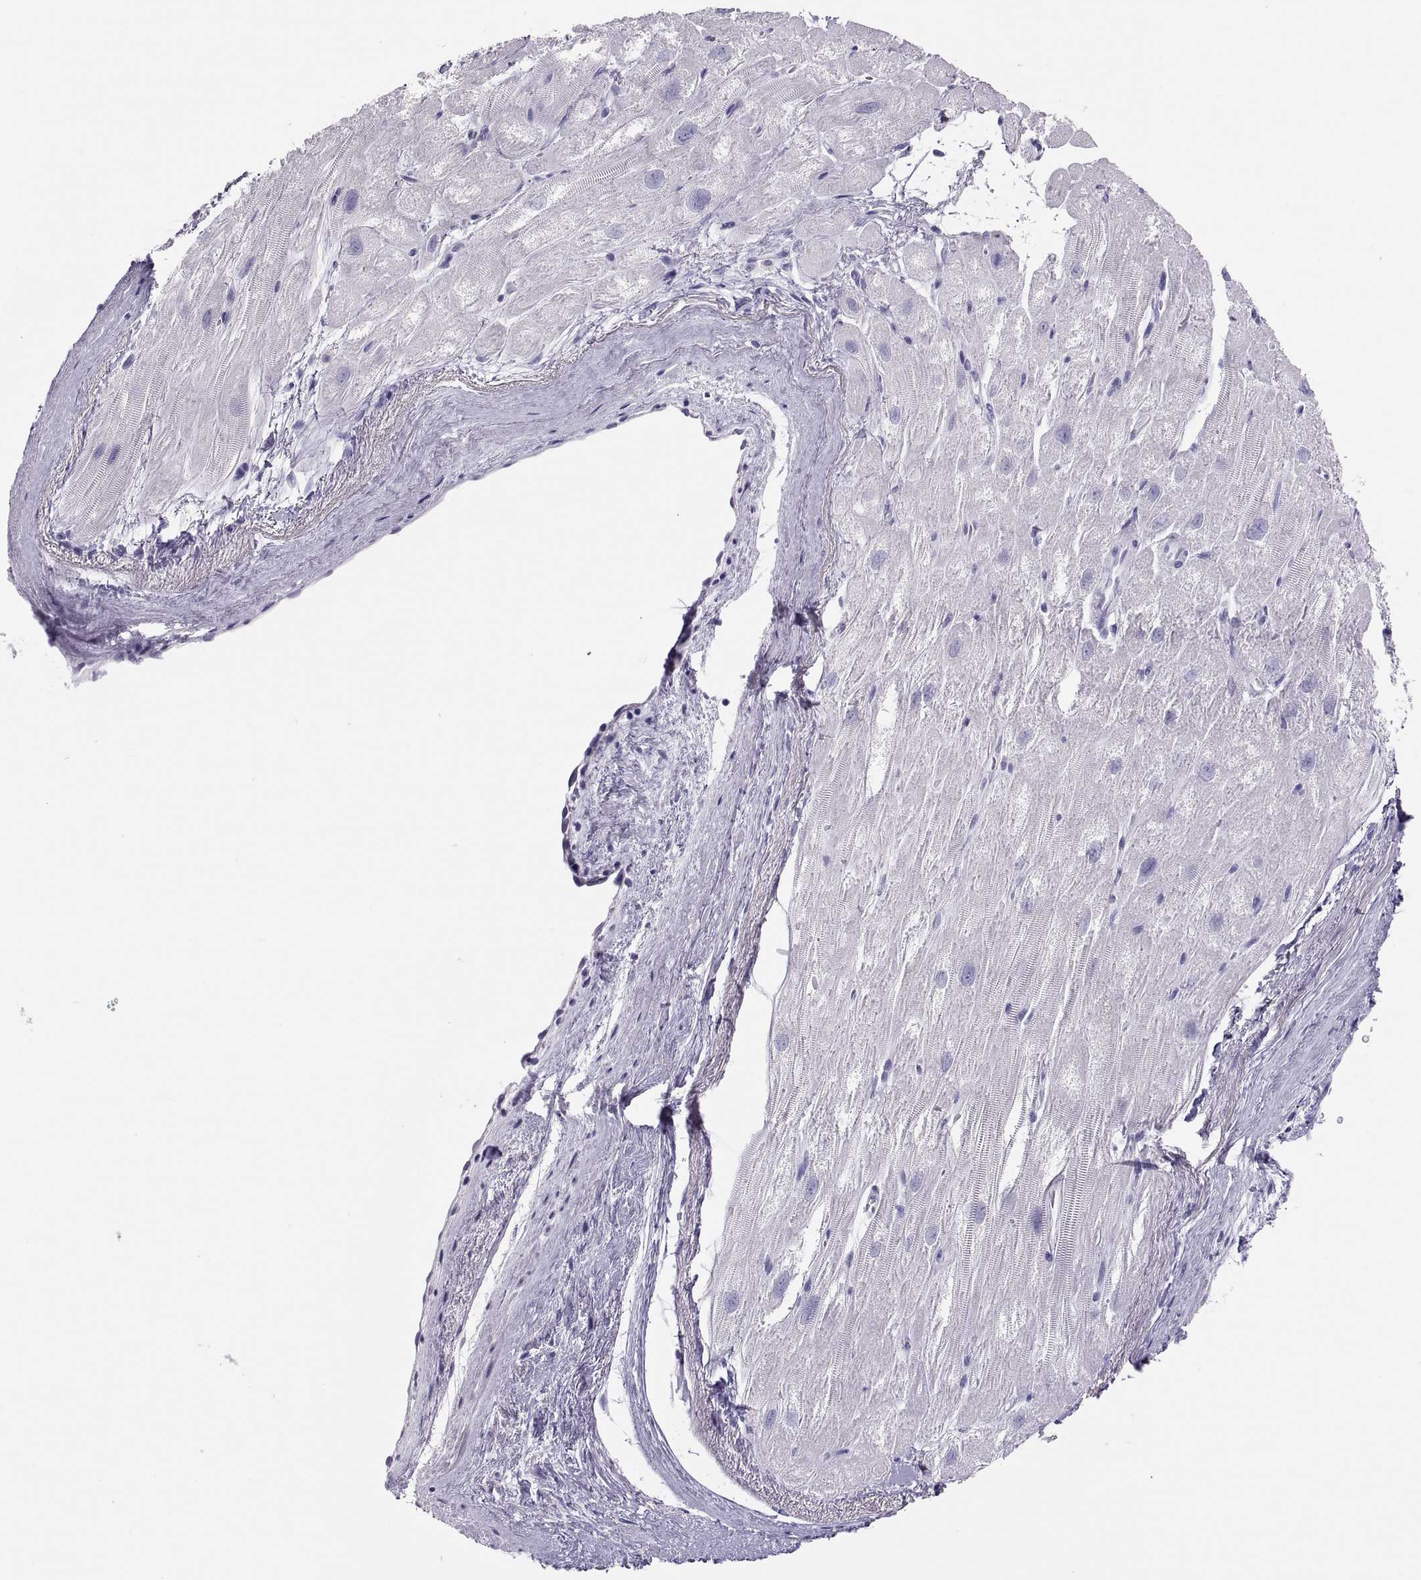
{"staining": {"intensity": "negative", "quantity": "none", "location": "none"}, "tissue": "heart muscle", "cell_type": "Cardiomyocytes", "image_type": "normal", "snomed": [{"axis": "morphology", "description": "Normal tissue, NOS"}, {"axis": "topography", "description": "Heart"}], "caption": "Immunohistochemistry image of normal heart muscle stained for a protein (brown), which shows no positivity in cardiomyocytes.", "gene": "SEMG1", "patient": {"sex": "male", "age": 61}}